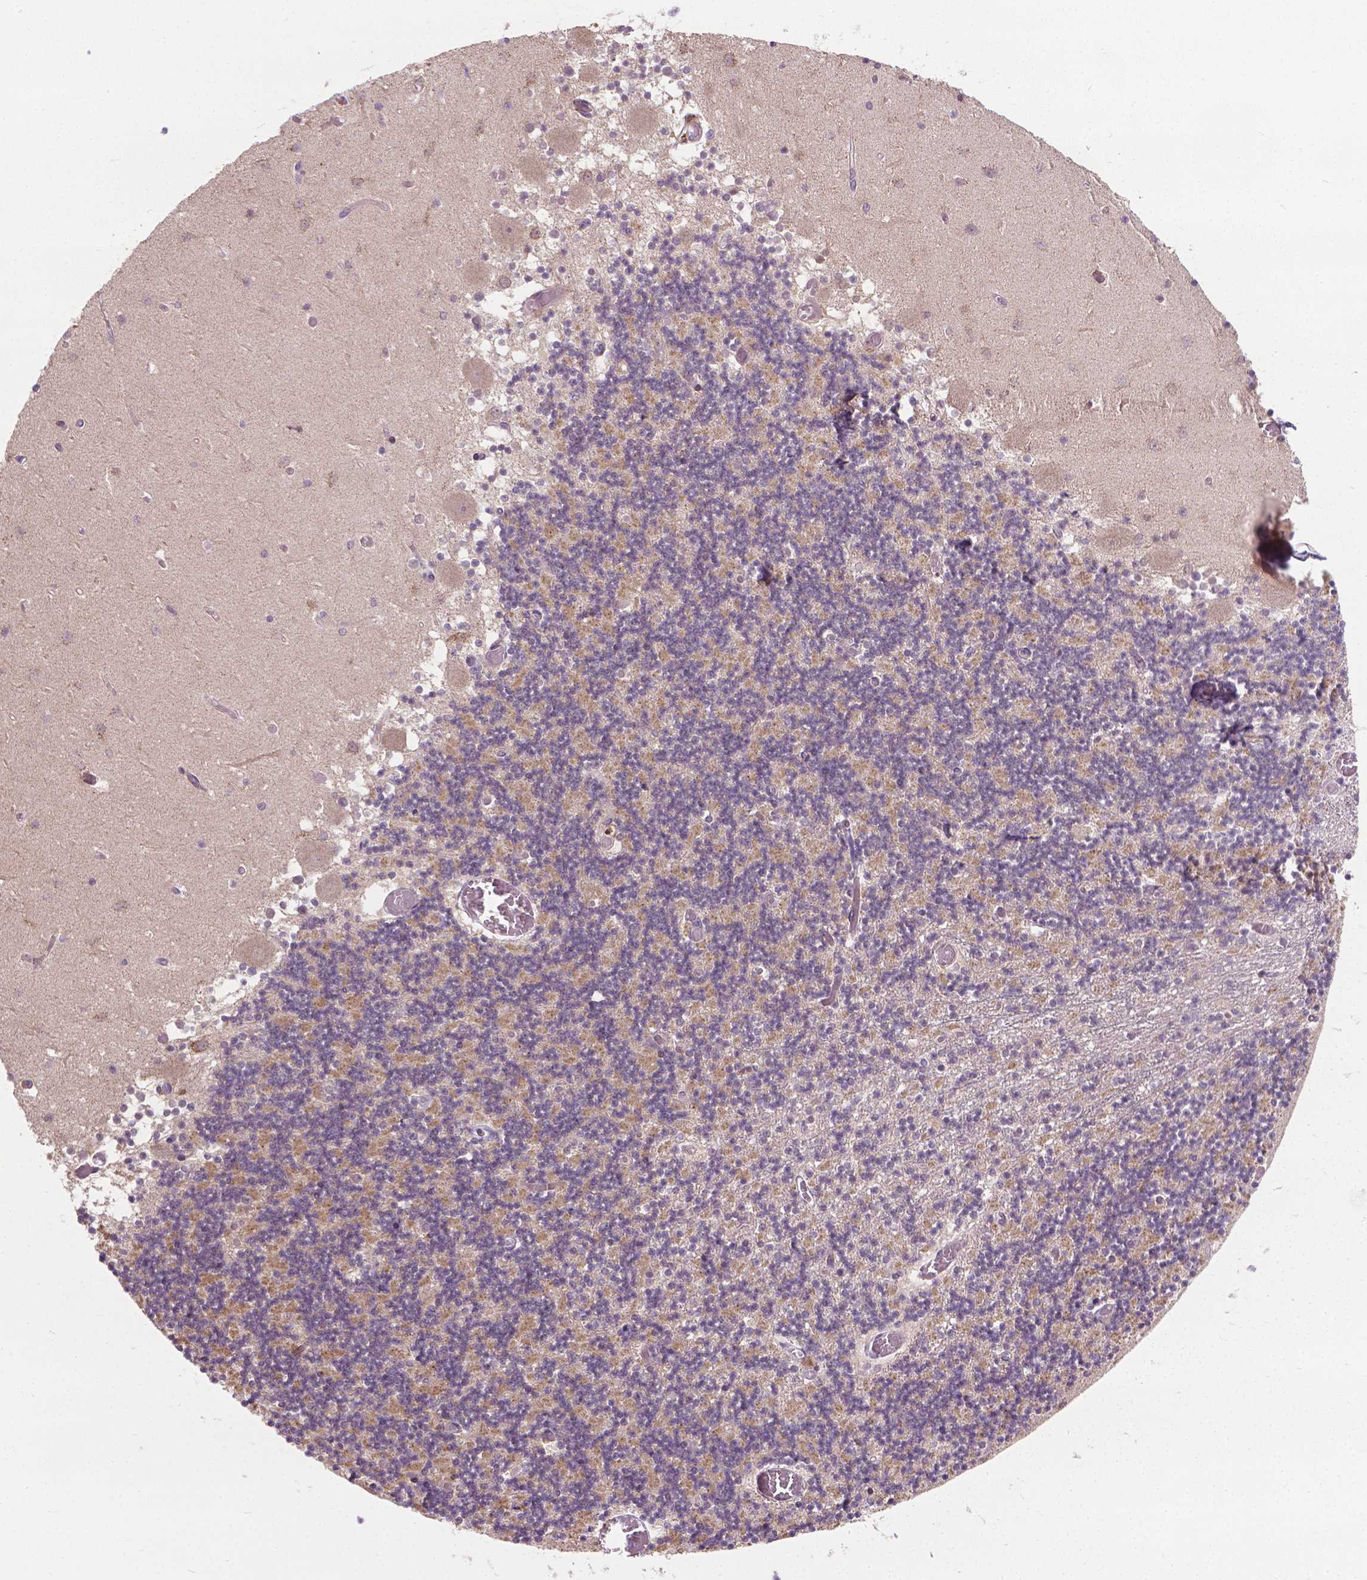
{"staining": {"intensity": "moderate", "quantity": "25%-75%", "location": "cytoplasmic/membranous"}, "tissue": "cerebellum", "cell_type": "Cells in granular layer", "image_type": "normal", "snomed": [{"axis": "morphology", "description": "Normal tissue, NOS"}, {"axis": "topography", "description": "Cerebellum"}], "caption": "Cerebellum stained with a brown dye reveals moderate cytoplasmic/membranous positive staining in about 25%-75% of cells in granular layer.", "gene": "PRAG1", "patient": {"sex": "female", "age": 28}}